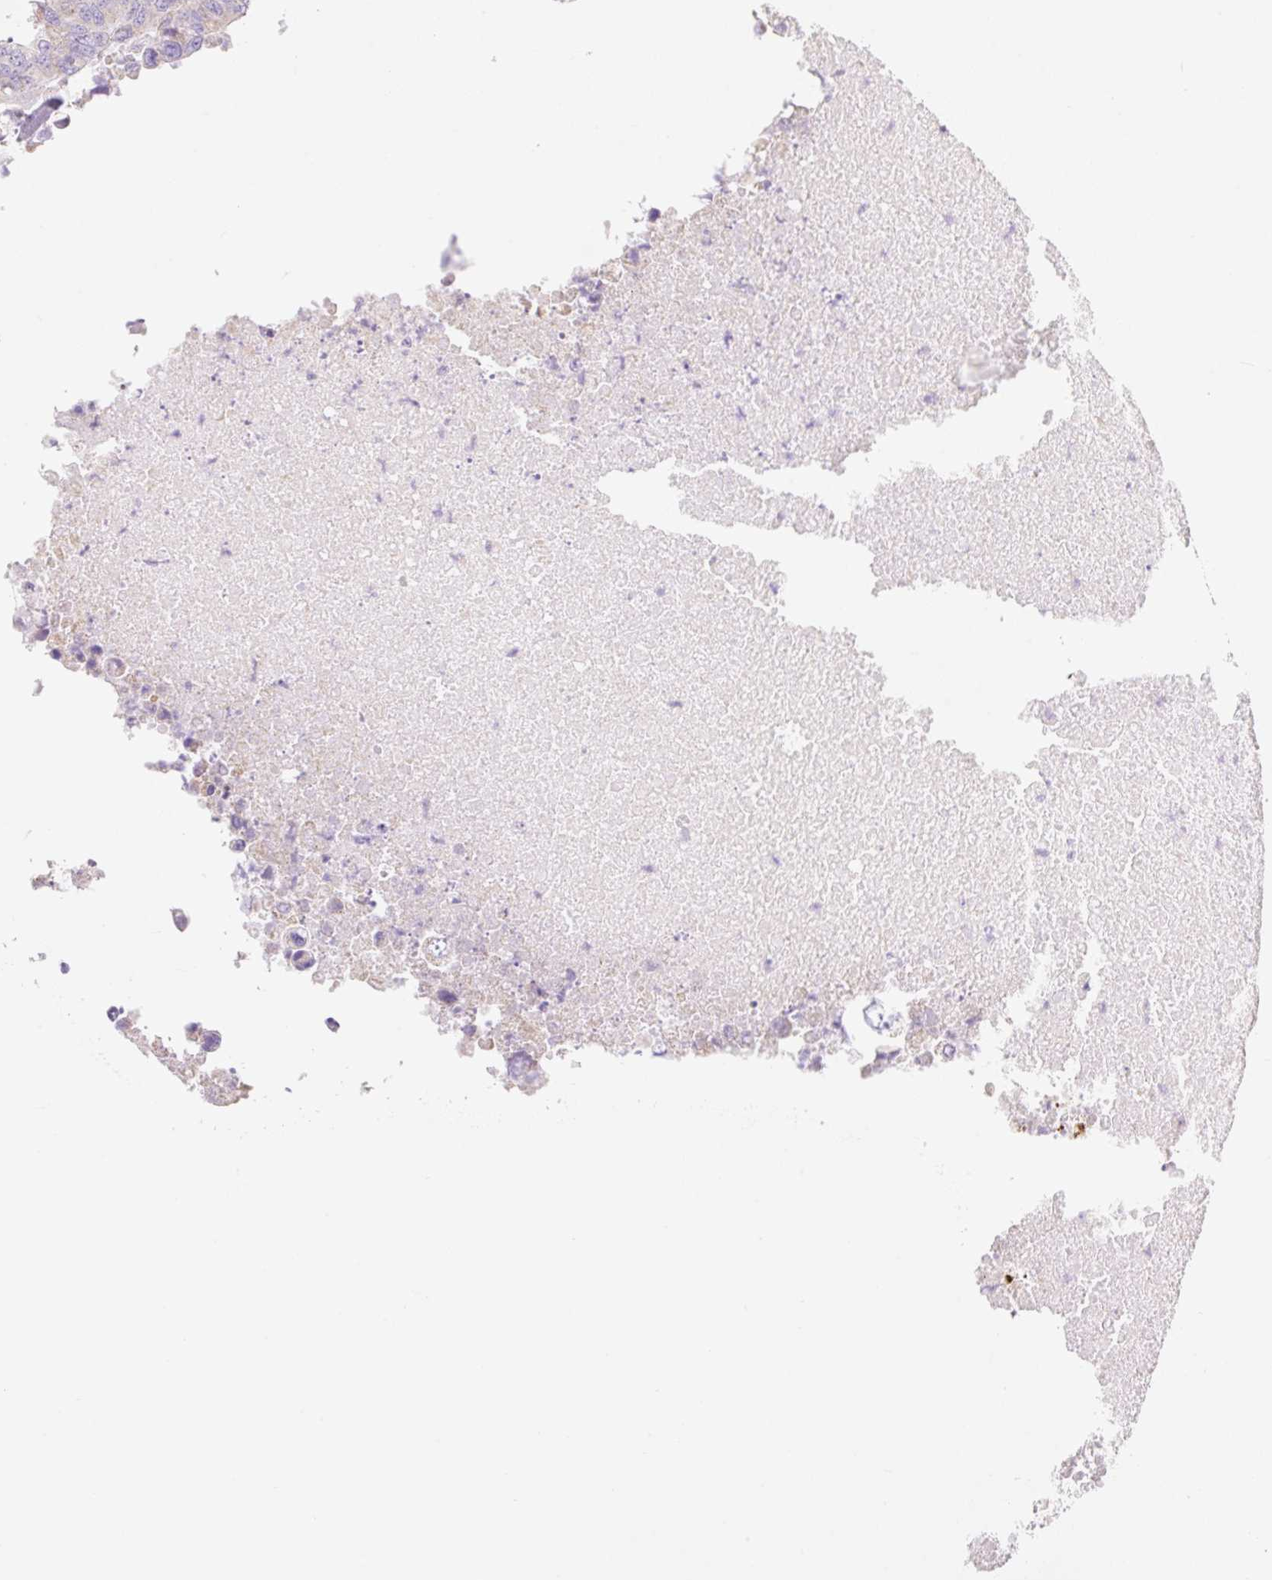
{"staining": {"intensity": "negative", "quantity": "none", "location": "none"}, "tissue": "colorectal cancer", "cell_type": "Tumor cells", "image_type": "cancer", "snomed": [{"axis": "morphology", "description": "Adenocarcinoma, NOS"}, {"axis": "topography", "description": "Colon"}], "caption": "Tumor cells show no significant protein expression in colorectal adenocarcinoma.", "gene": "CLEC3A", "patient": {"sex": "male", "age": 71}}